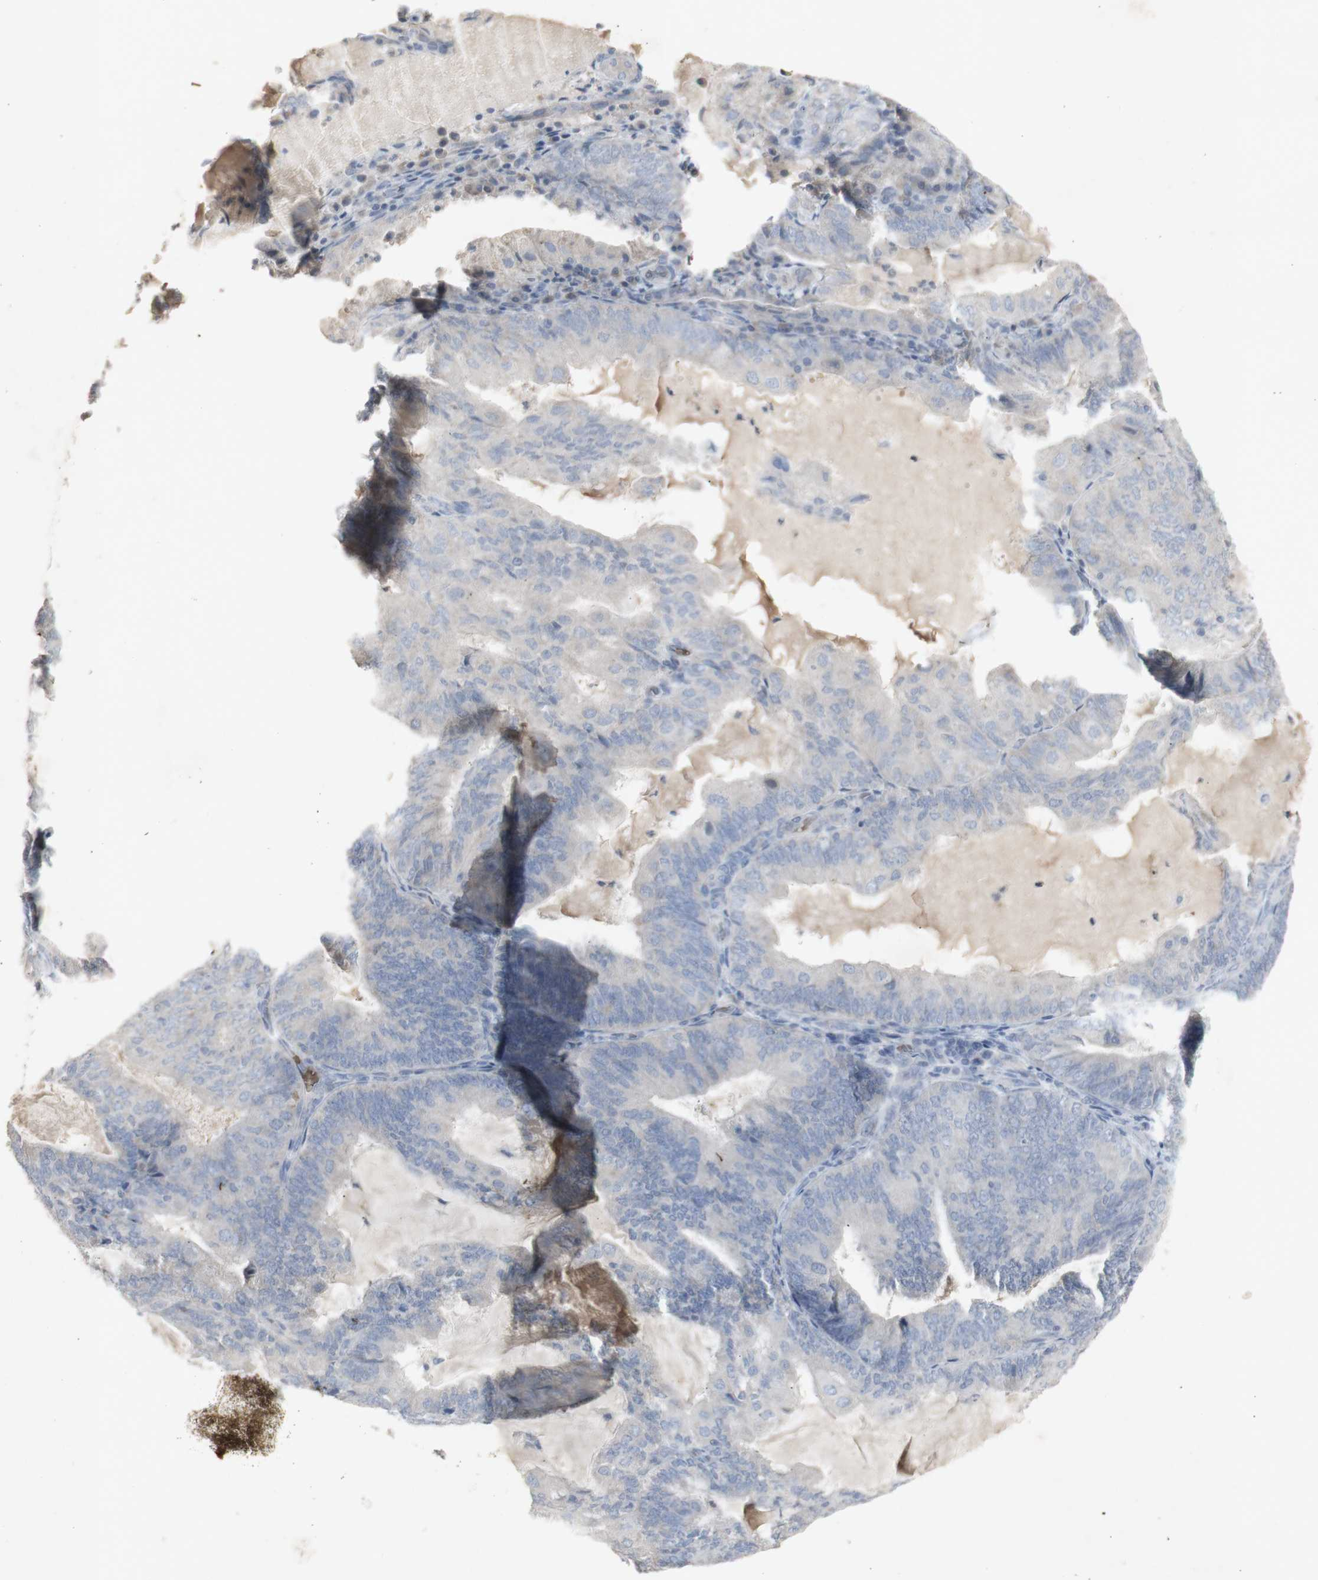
{"staining": {"intensity": "negative", "quantity": "none", "location": "none"}, "tissue": "endometrial cancer", "cell_type": "Tumor cells", "image_type": "cancer", "snomed": [{"axis": "morphology", "description": "Adenocarcinoma, NOS"}, {"axis": "topography", "description": "Endometrium"}], "caption": "Immunohistochemistry (IHC) histopathology image of neoplastic tissue: human endometrial cancer stained with DAB displays no significant protein expression in tumor cells.", "gene": "INS", "patient": {"sex": "female", "age": 81}}